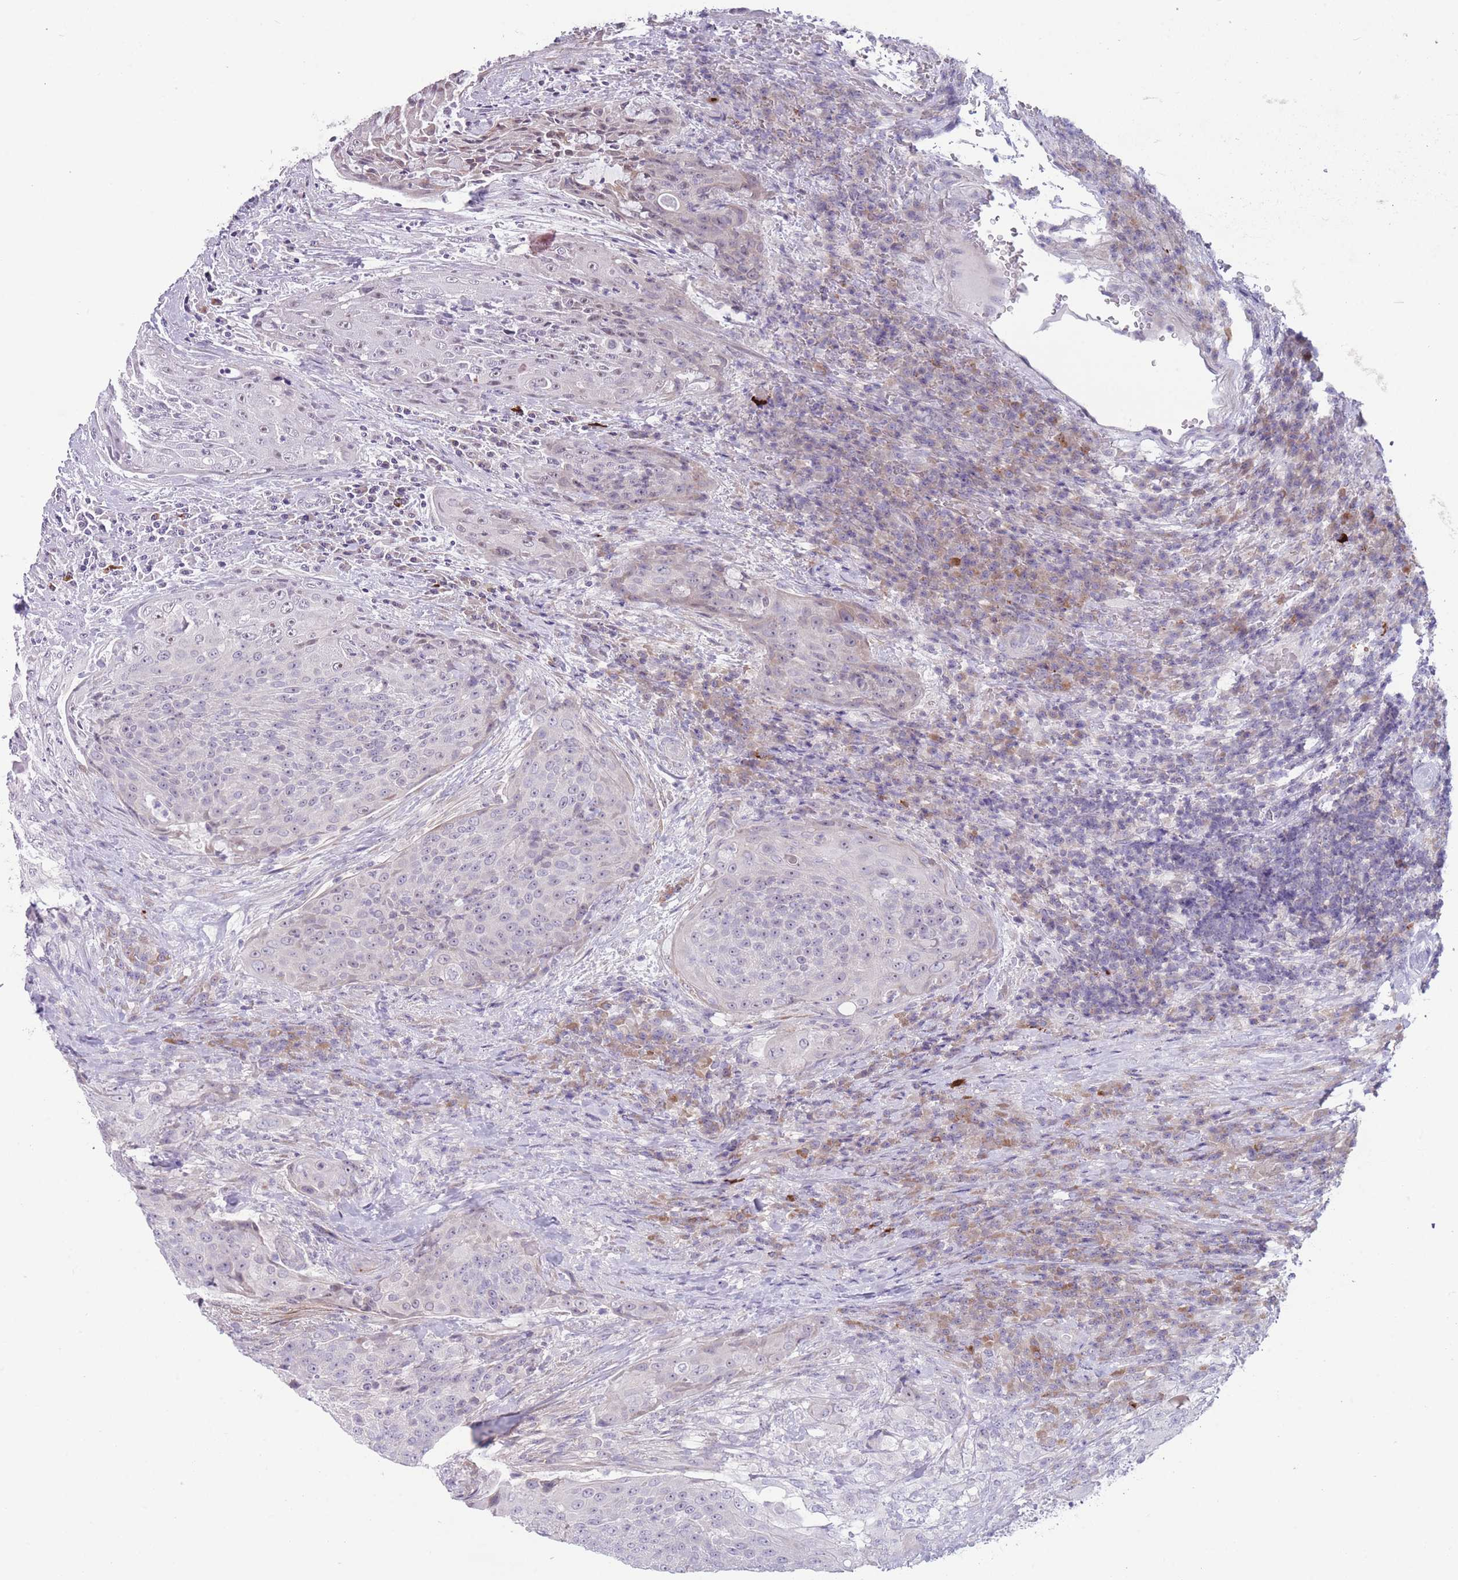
{"staining": {"intensity": "negative", "quantity": "none", "location": "none"}, "tissue": "urothelial cancer", "cell_type": "Tumor cells", "image_type": "cancer", "snomed": [{"axis": "morphology", "description": "Urothelial carcinoma, High grade"}, {"axis": "topography", "description": "Urinary bladder"}], "caption": "A photomicrograph of urothelial carcinoma (high-grade) stained for a protein demonstrates no brown staining in tumor cells.", "gene": "PAIP2B", "patient": {"sex": "female", "age": 63}}